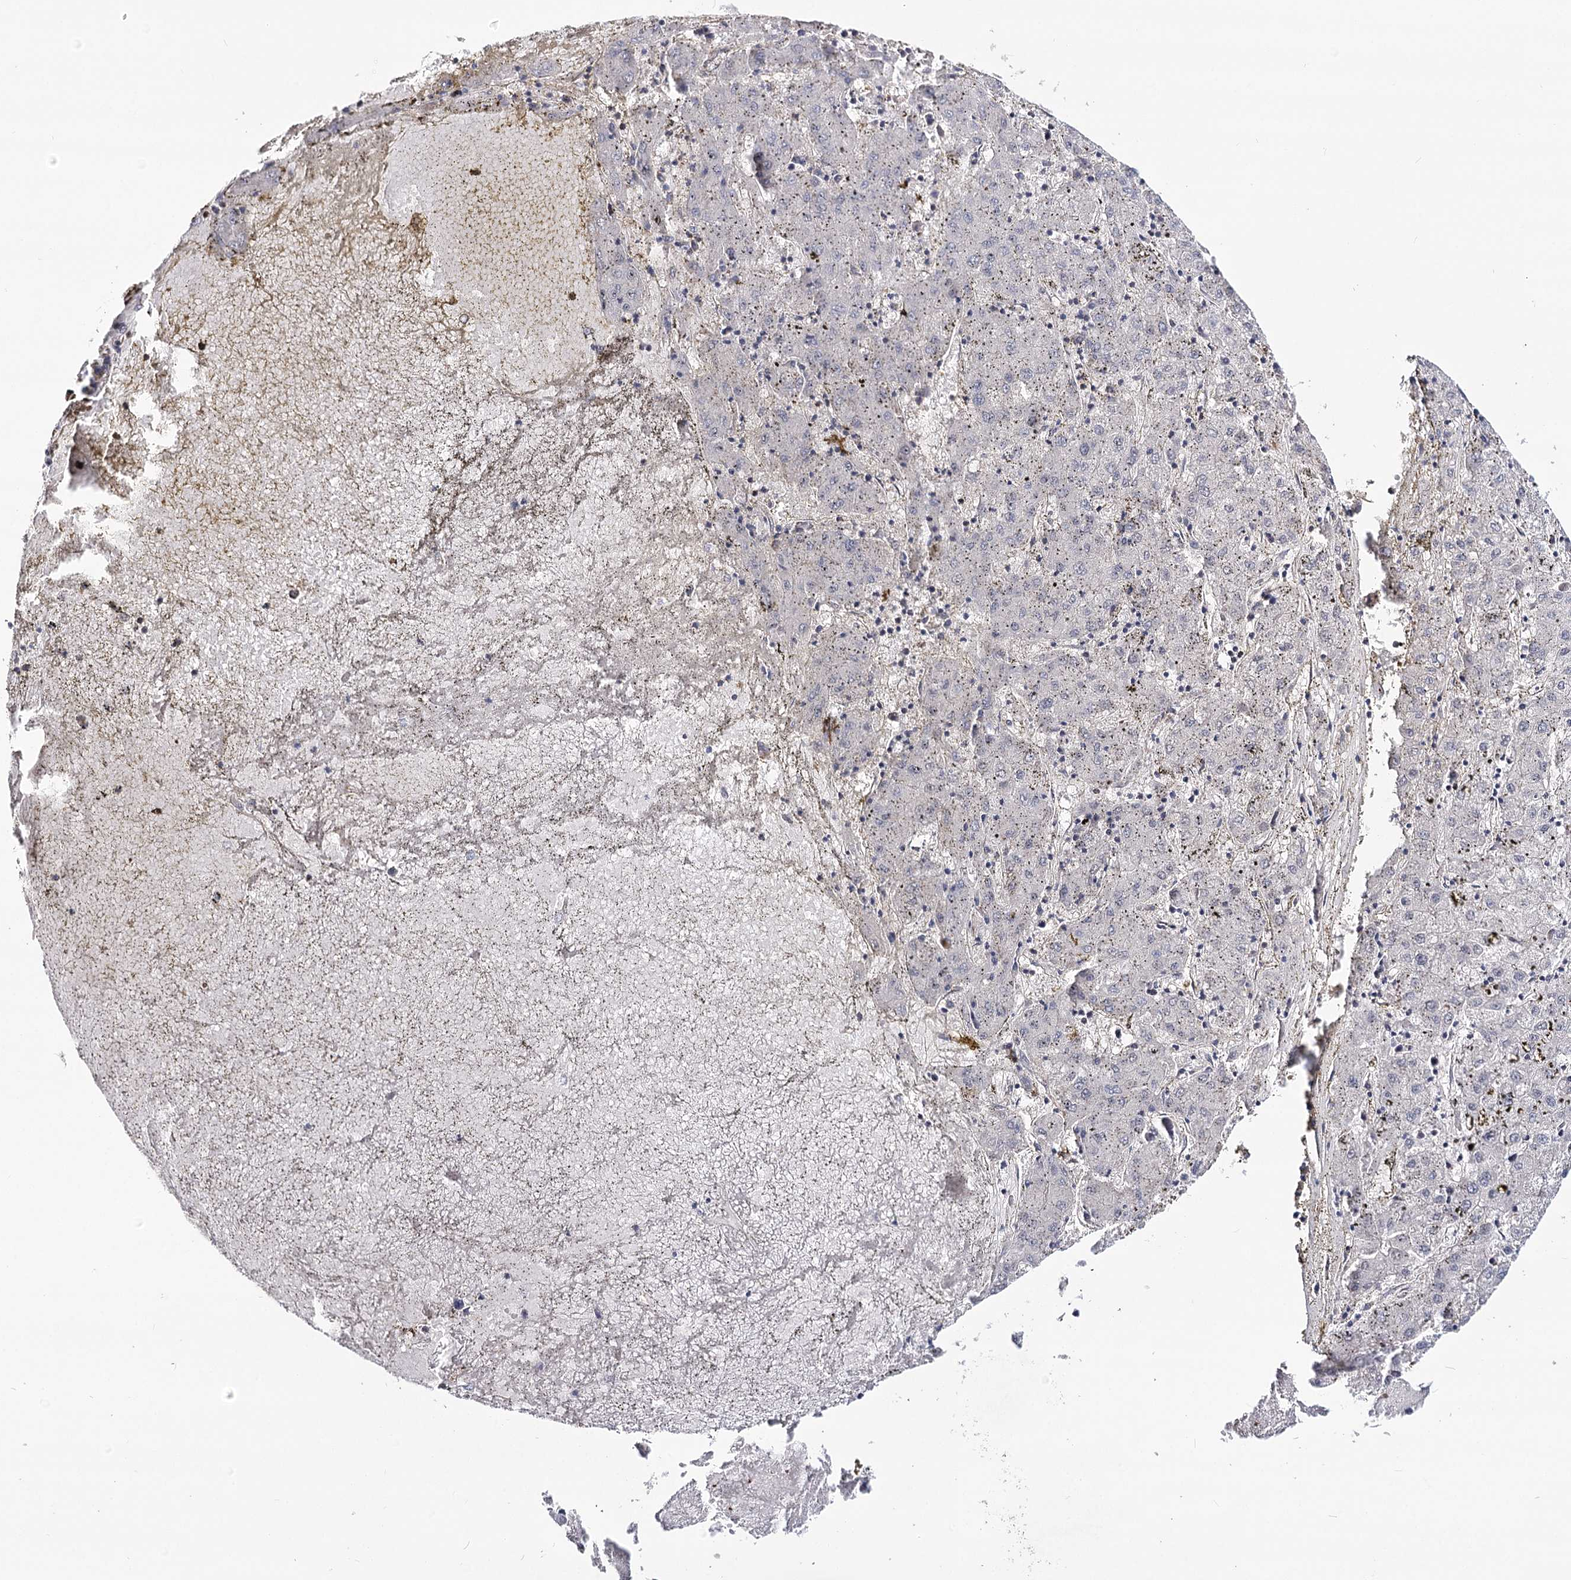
{"staining": {"intensity": "negative", "quantity": "none", "location": "none"}, "tissue": "liver cancer", "cell_type": "Tumor cells", "image_type": "cancer", "snomed": [{"axis": "morphology", "description": "Carcinoma, Hepatocellular, NOS"}, {"axis": "topography", "description": "Liver"}], "caption": "Tumor cells show no significant protein expression in liver cancer.", "gene": "TMEM218", "patient": {"sex": "male", "age": 72}}